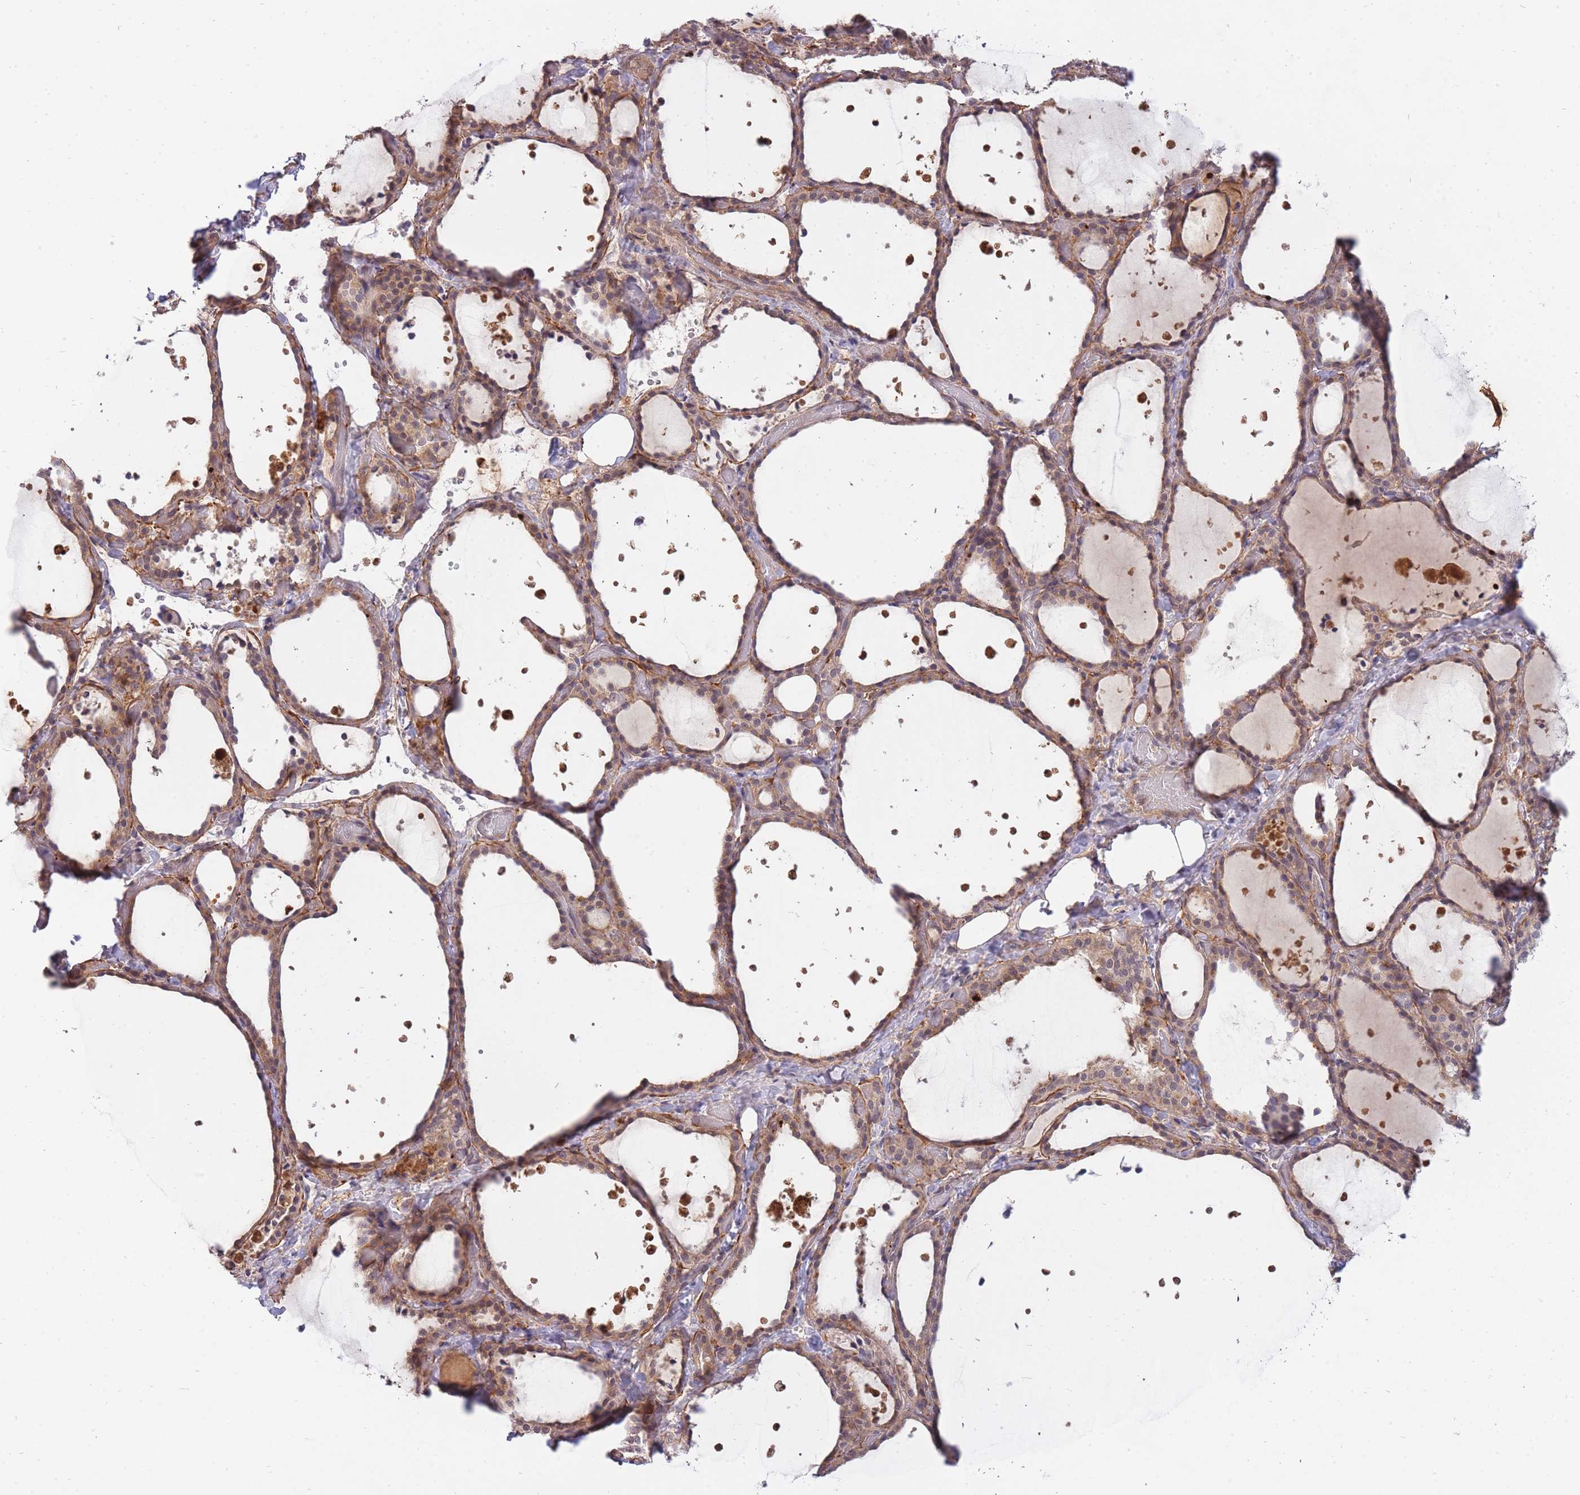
{"staining": {"intensity": "weak", "quantity": ">75%", "location": "cytoplasmic/membranous,nuclear"}, "tissue": "thyroid gland", "cell_type": "Glandular cells", "image_type": "normal", "snomed": [{"axis": "morphology", "description": "Normal tissue, NOS"}, {"axis": "topography", "description": "Thyroid gland"}], "caption": "The photomicrograph reveals a brown stain indicating the presence of a protein in the cytoplasmic/membranous,nuclear of glandular cells in thyroid gland. Using DAB (brown) and hematoxylin (blue) stains, captured at high magnification using brightfield microscopy.", "gene": "SMC6", "patient": {"sex": "female", "age": 44}}